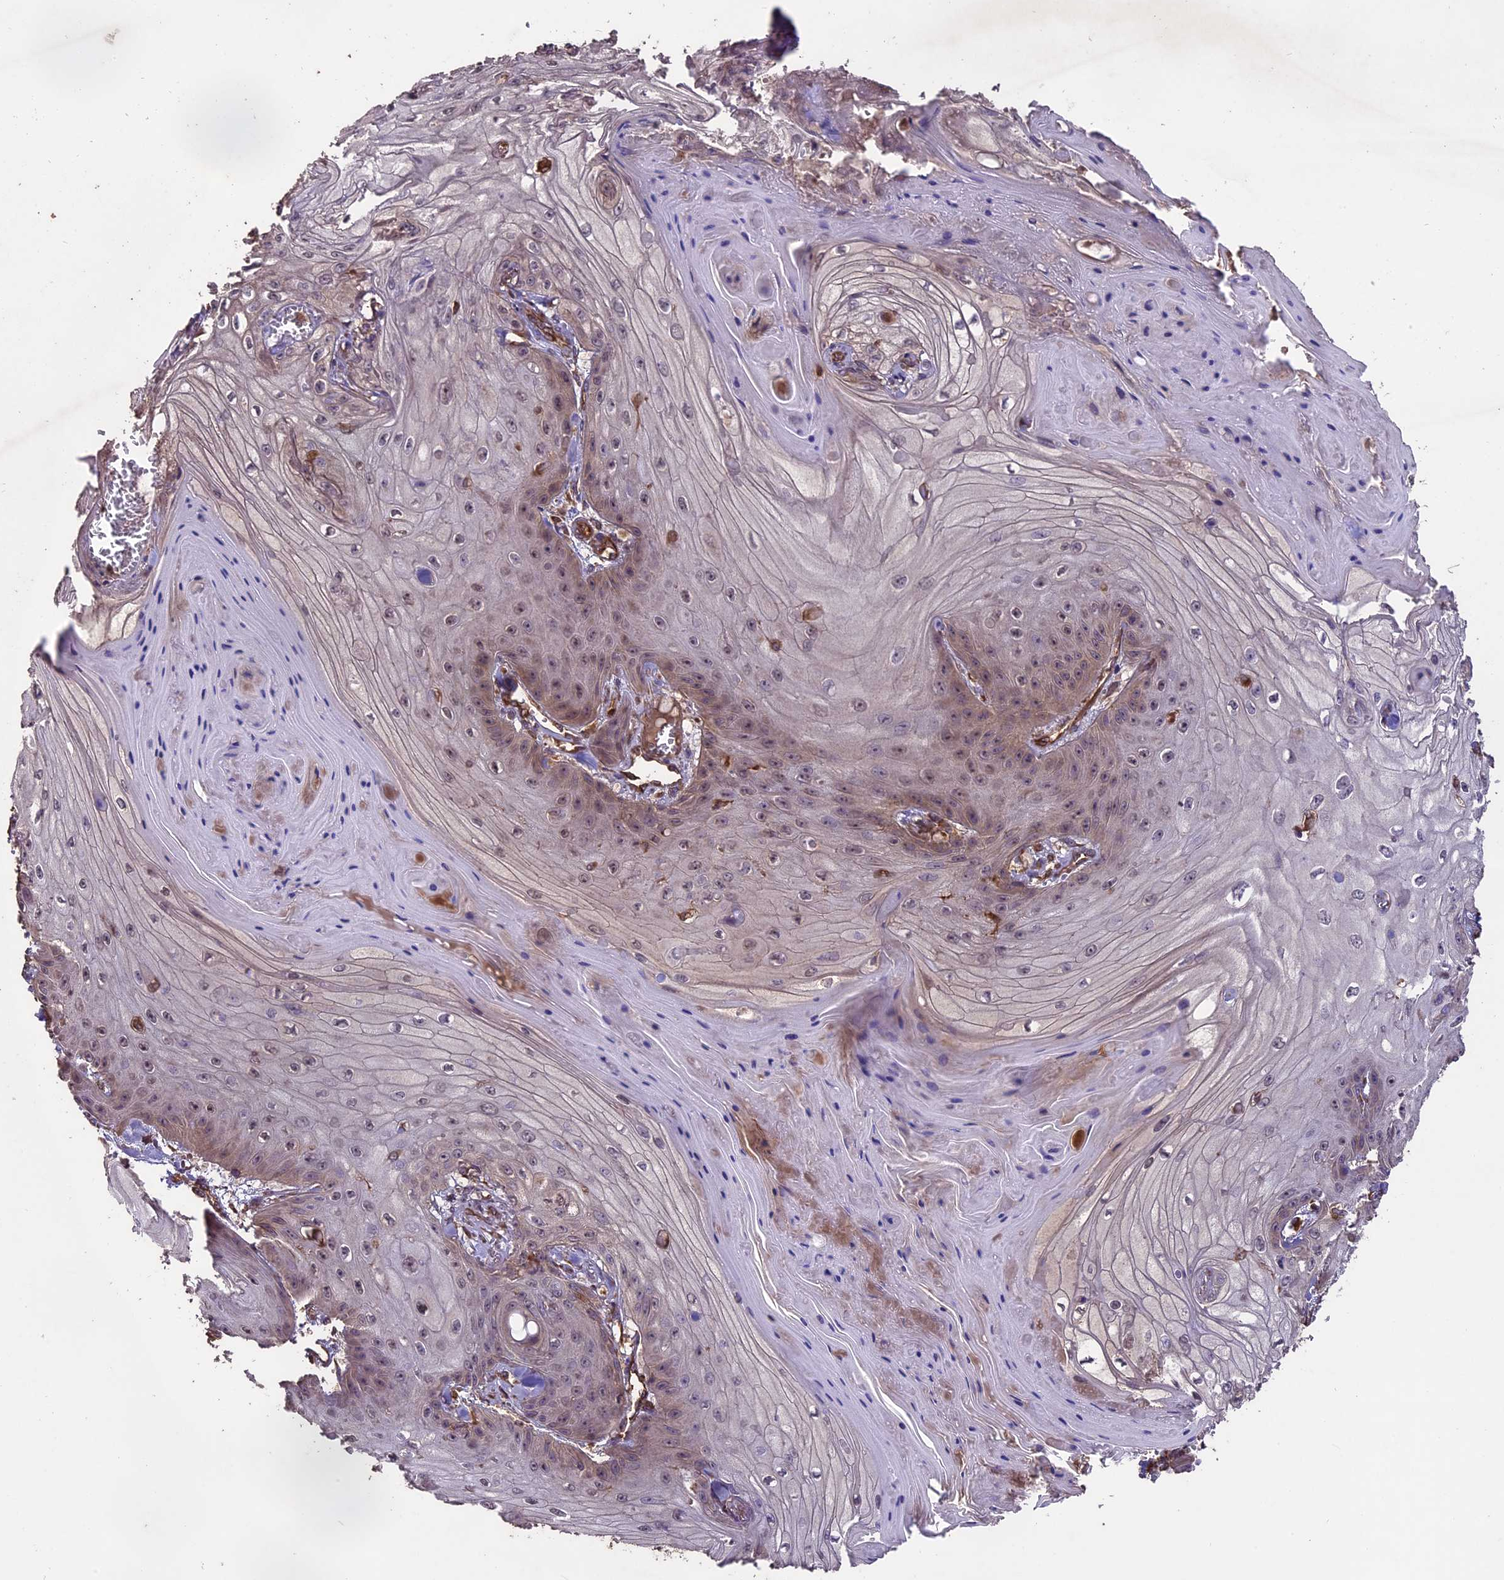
{"staining": {"intensity": "weak", "quantity": "<25%", "location": "cytoplasmic/membranous"}, "tissue": "skin cancer", "cell_type": "Tumor cells", "image_type": "cancer", "snomed": [{"axis": "morphology", "description": "Squamous cell carcinoma, NOS"}, {"axis": "topography", "description": "Skin"}], "caption": "This is an immunohistochemistry histopathology image of skin squamous cell carcinoma. There is no positivity in tumor cells.", "gene": "TTLL10", "patient": {"sex": "male", "age": 74}}